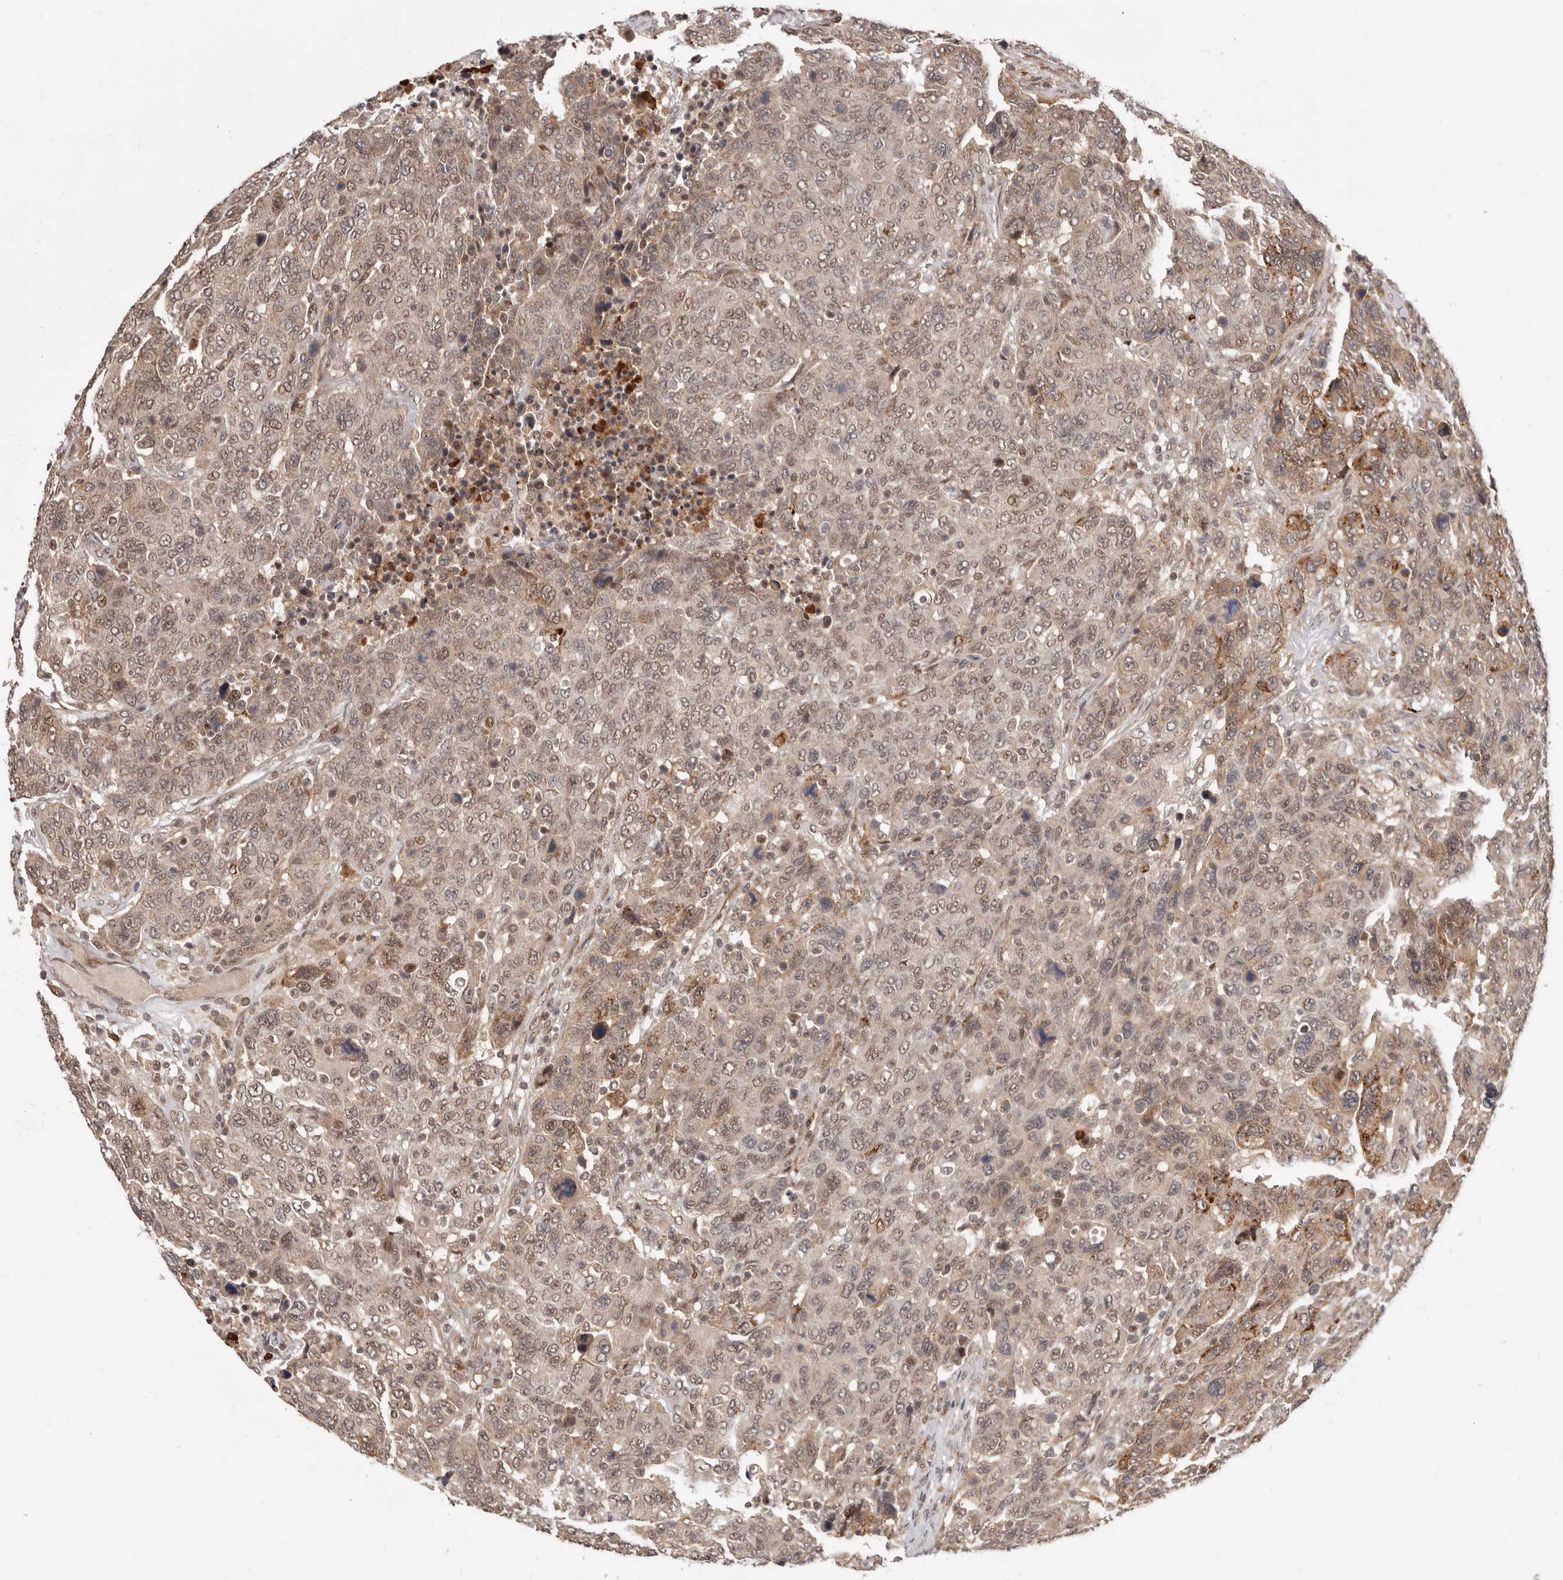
{"staining": {"intensity": "weak", "quantity": ">75%", "location": "cytoplasmic/membranous,nuclear"}, "tissue": "breast cancer", "cell_type": "Tumor cells", "image_type": "cancer", "snomed": [{"axis": "morphology", "description": "Duct carcinoma"}, {"axis": "topography", "description": "Breast"}], "caption": "Breast cancer was stained to show a protein in brown. There is low levels of weak cytoplasmic/membranous and nuclear expression in approximately >75% of tumor cells.", "gene": "NCOA3", "patient": {"sex": "female", "age": 37}}